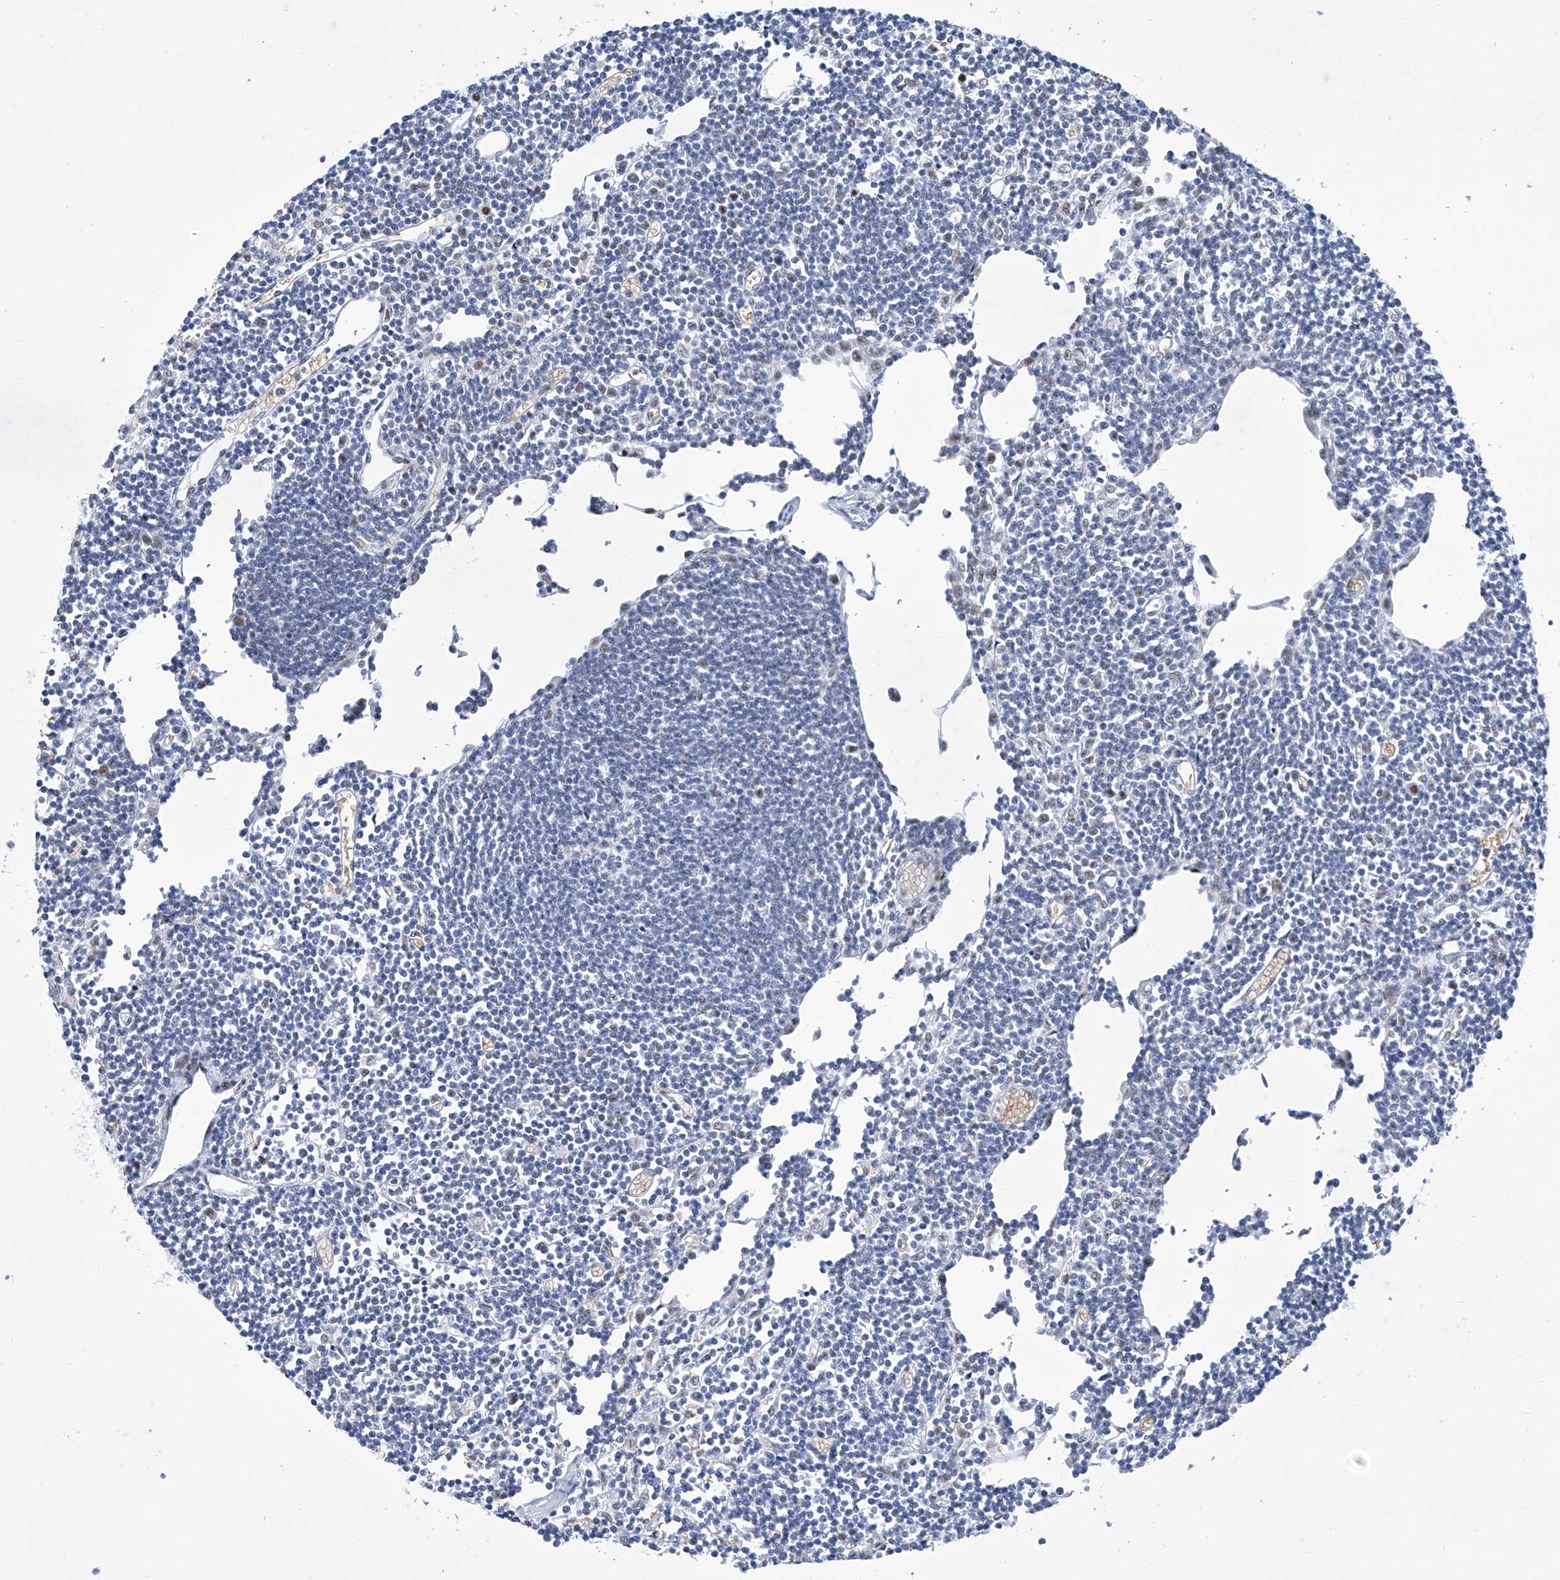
{"staining": {"intensity": "negative", "quantity": "none", "location": "none"}, "tissue": "lymph node", "cell_type": "Germinal center cells", "image_type": "normal", "snomed": [{"axis": "morphology", "description": "Normal tissue, NOS"}, {"axis": "topography", "description": "Lymph node"}], "caption": "DAB (3,3'-diaminobenzidine) immunohistochemical staining of benign lymph node demonstrates no significant expression in germinal center cells.", "gene": "SART1", "patient": {"sex": "female", "age": 11}}